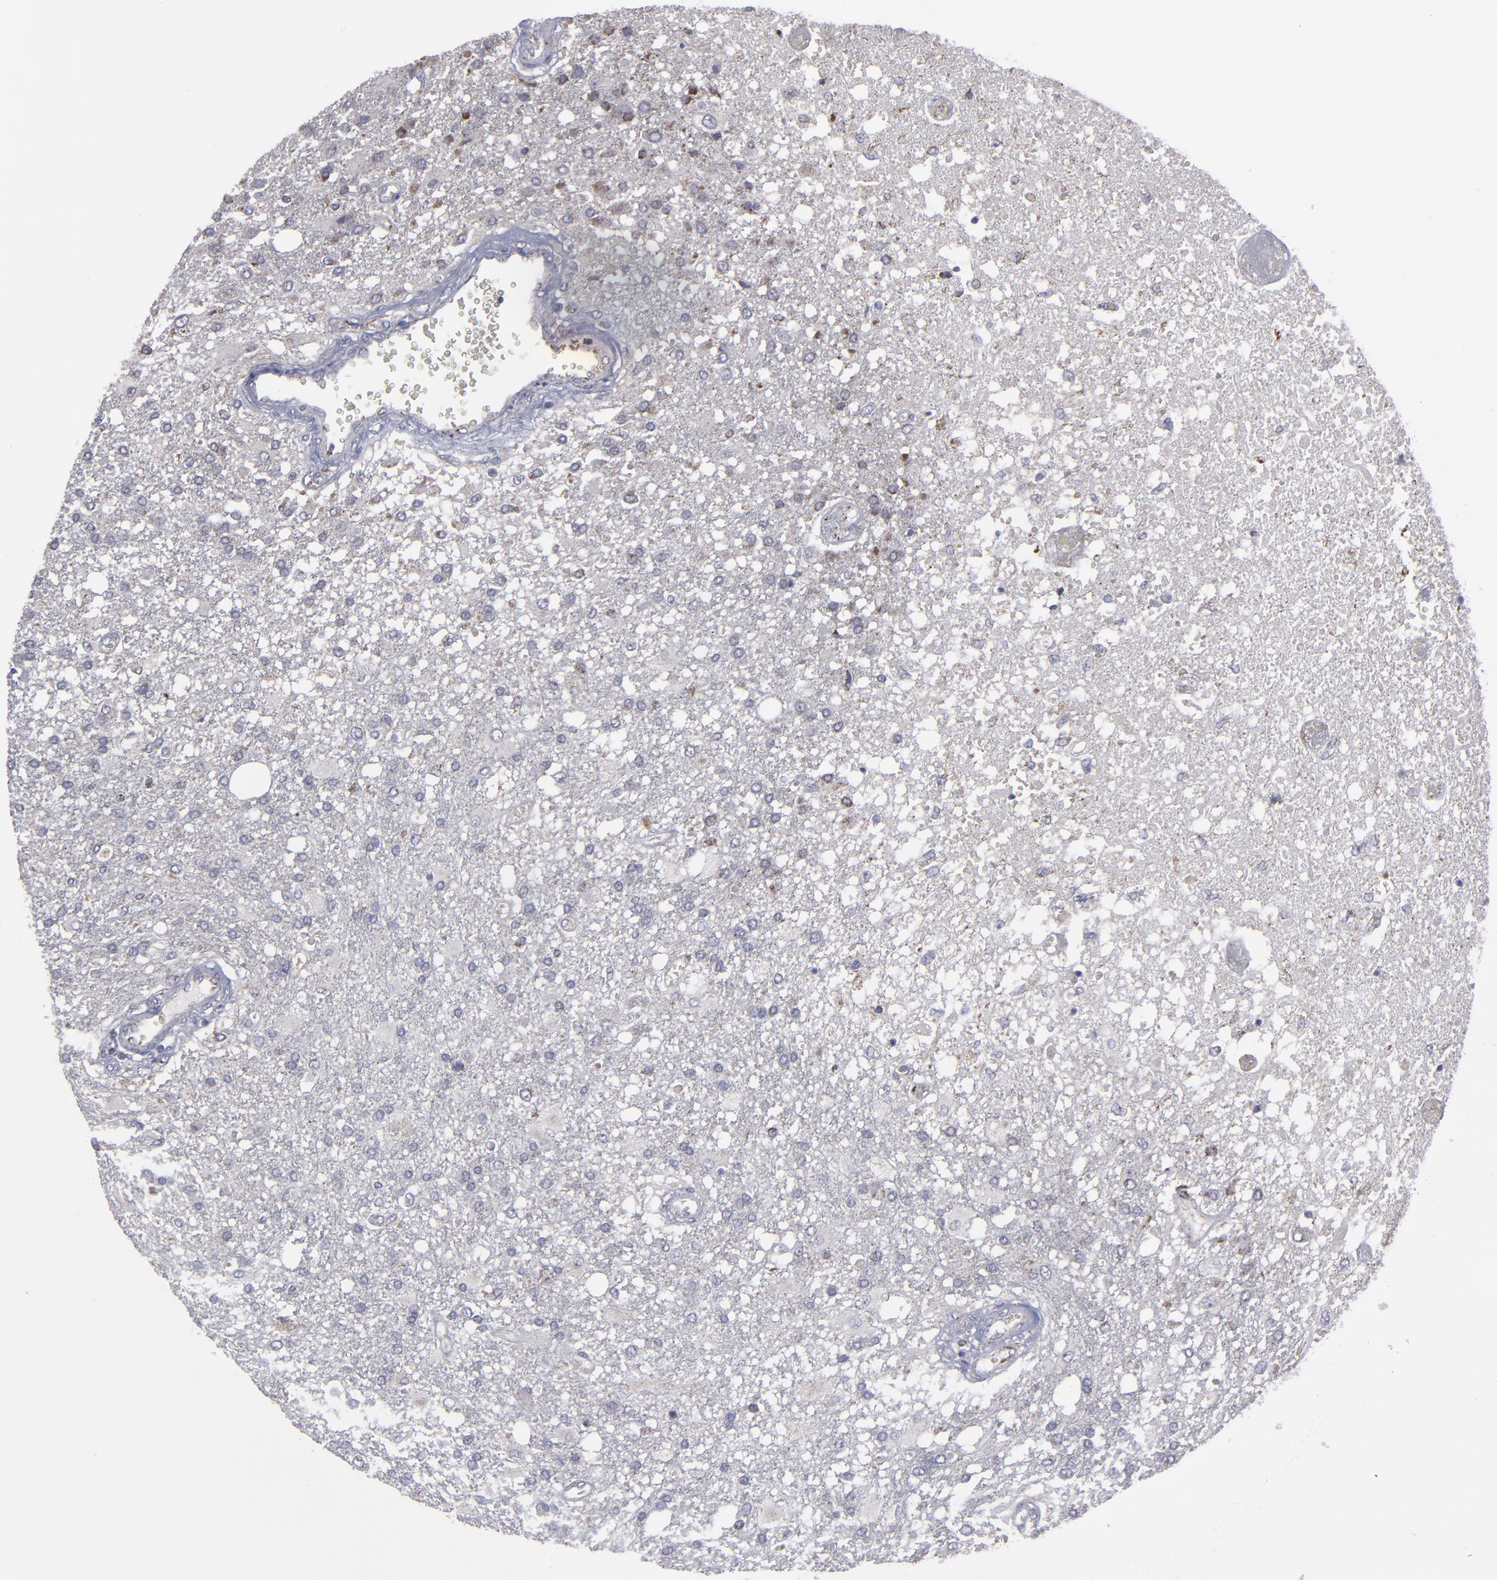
{"staining": {"intensity": "weak", "quantity": "25%-75%", "location": "cytoplasmic/membranous"}, "tissue": "glioma", "cell_type": "Tumor cells", "image_type": "cancer", "snomed": [{"axis": "morphology", "description": "Glioma, malignant, High grade"}, {"axis": "topography", "description": "Cerebral cortex"}], "caption": "DAB (3,3'-diaminobenzidine) immunohistochemical staining of human high-grade glioma (malignant) displays weak cytoplasmic/membranous protein staining in about 25%-75% of tumor cells.", "gene": "MYOM2", "patient": {"sex": "male", "age": 79}}